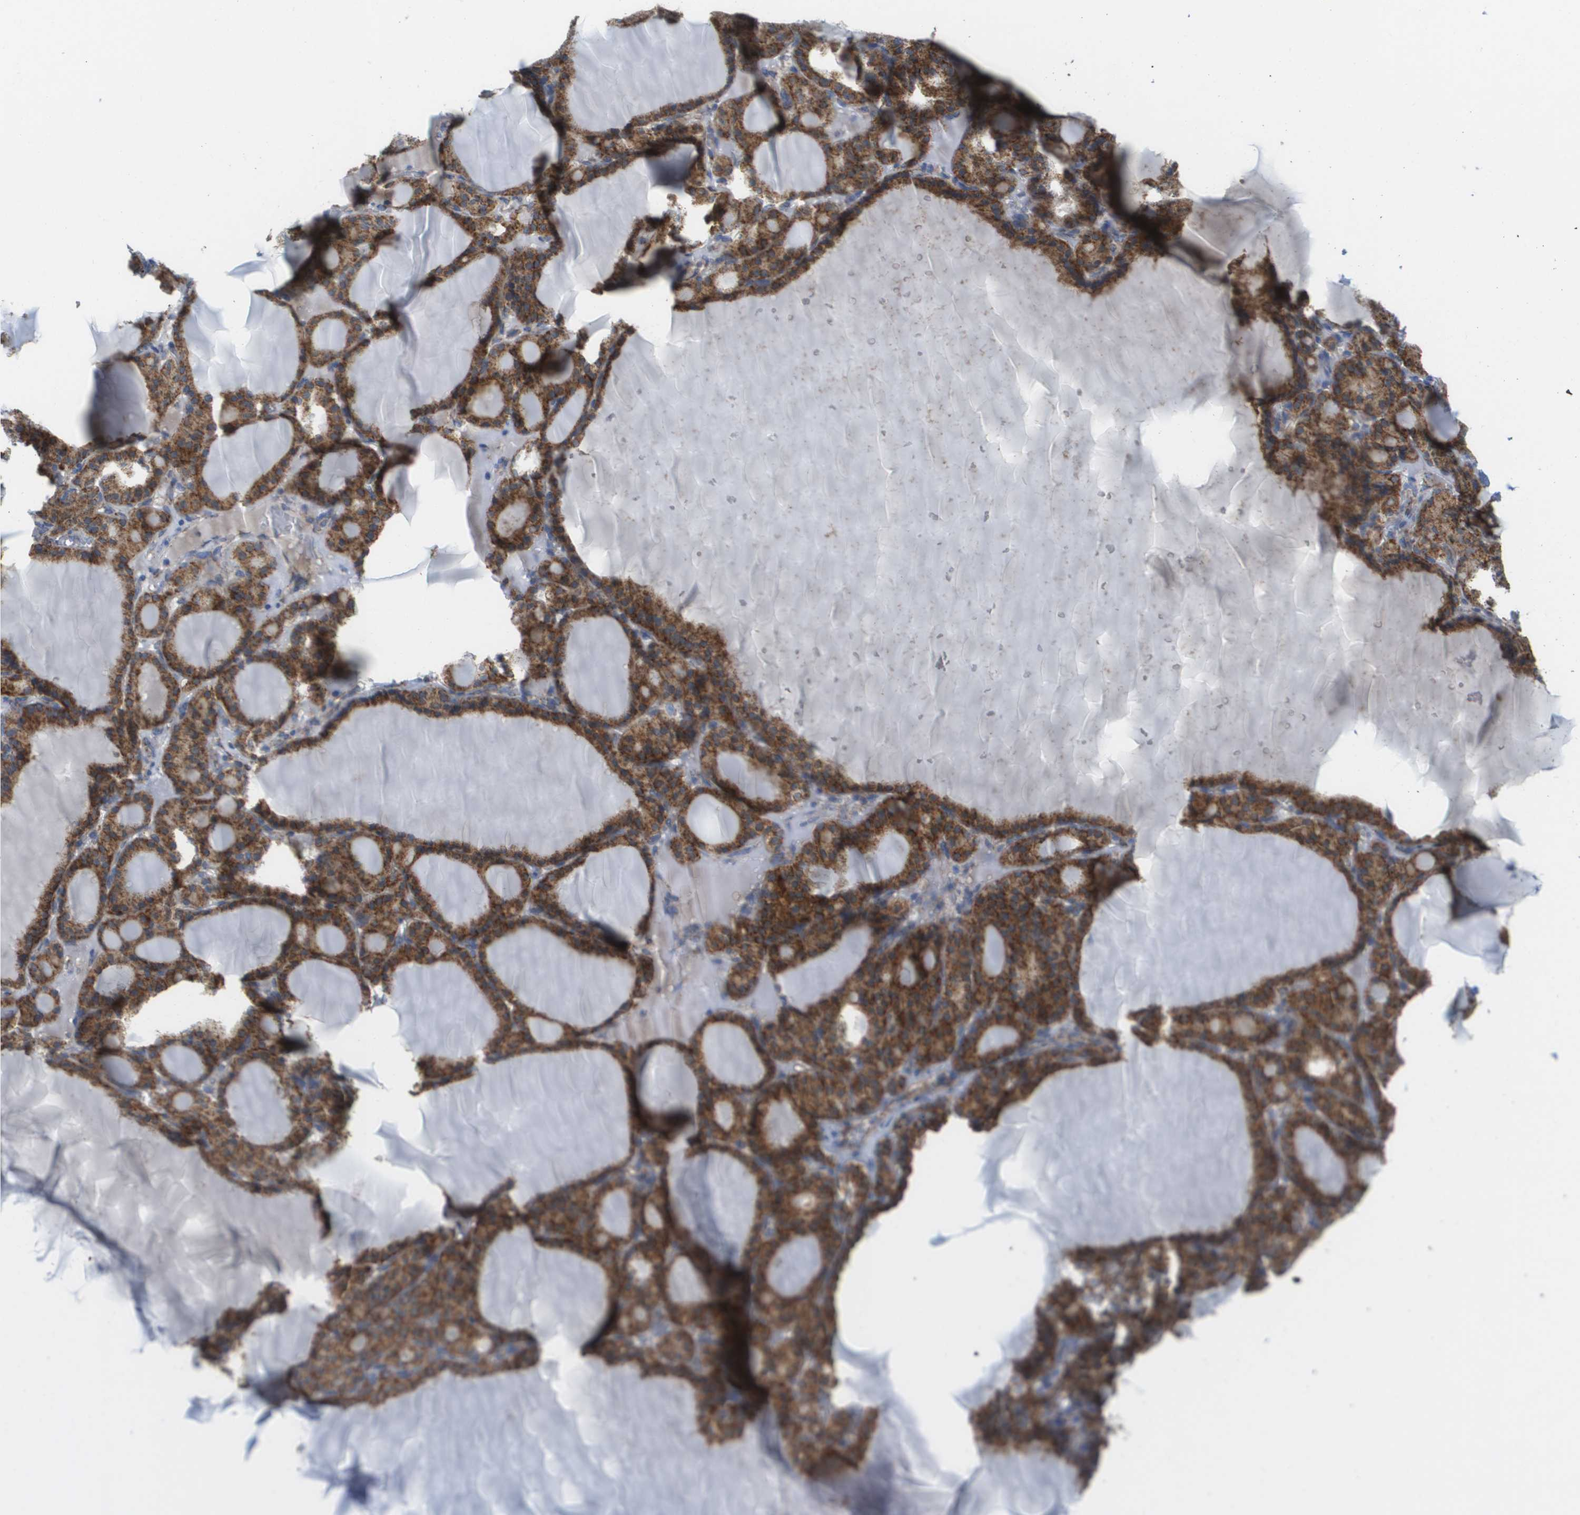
{"staining": {"intensity": "strong", "quantity": ">75%", "location": "cytoplasmic/membranous"}, "tissue": "thyroid gland", "cell_type": "Glandular cells", "image_type": "normal", "snomed": [{"axis": "morphology", "description": "Normal tissue, NOS"}, {"axis": "topography", "description": "Thyroid gland"}], "caption": "IHC histopathology image of normal human thyroid gland stained for a protein (brown), which demonstrates high levels of strong cytoplasmic/membranous positivity in approximately >75% of glandular cells.", "gene": "FIS1", "patient": {"sex": "female", "age": 28}}